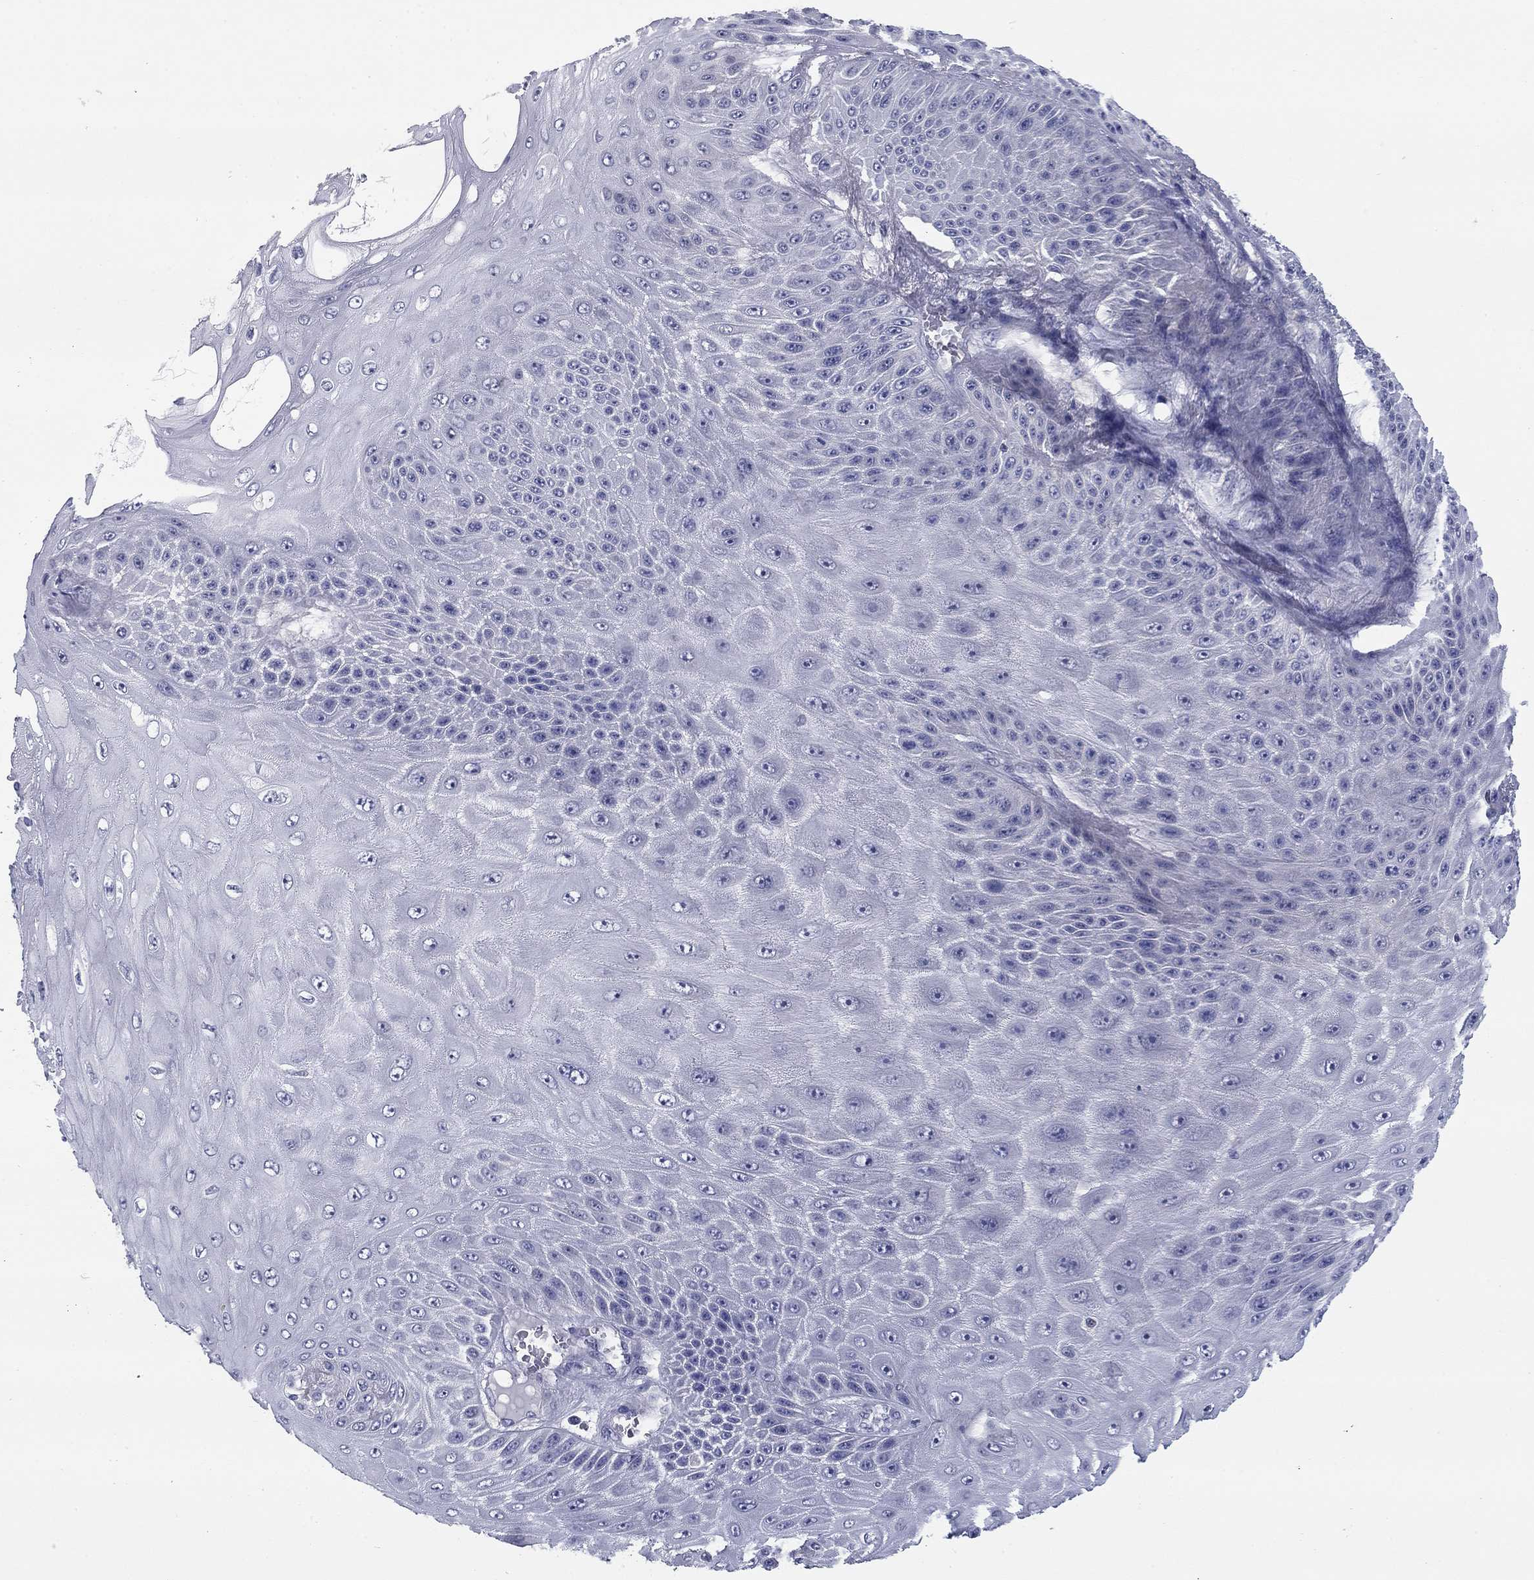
{"staining": {"intensity": "negative", "quantity": "none", "location": "none"}, "tissue": "skin cancer", "cell_type": "Tumor cells", "image_type": "cancer", "snomed": [{"axis": "morphology", "description": "Squamous cell carcinoma, NOS"}, {"axis": "topography", "description": "Skin"}], "caption": "Immunohistochemistry micrograph of skin cancer (squamous cell carcinoma) stained for a protein (brown), which demonstrates no expression in tumor cells.", "gene": "REXO5", "patient": {"sex": "male", "age": 62}}